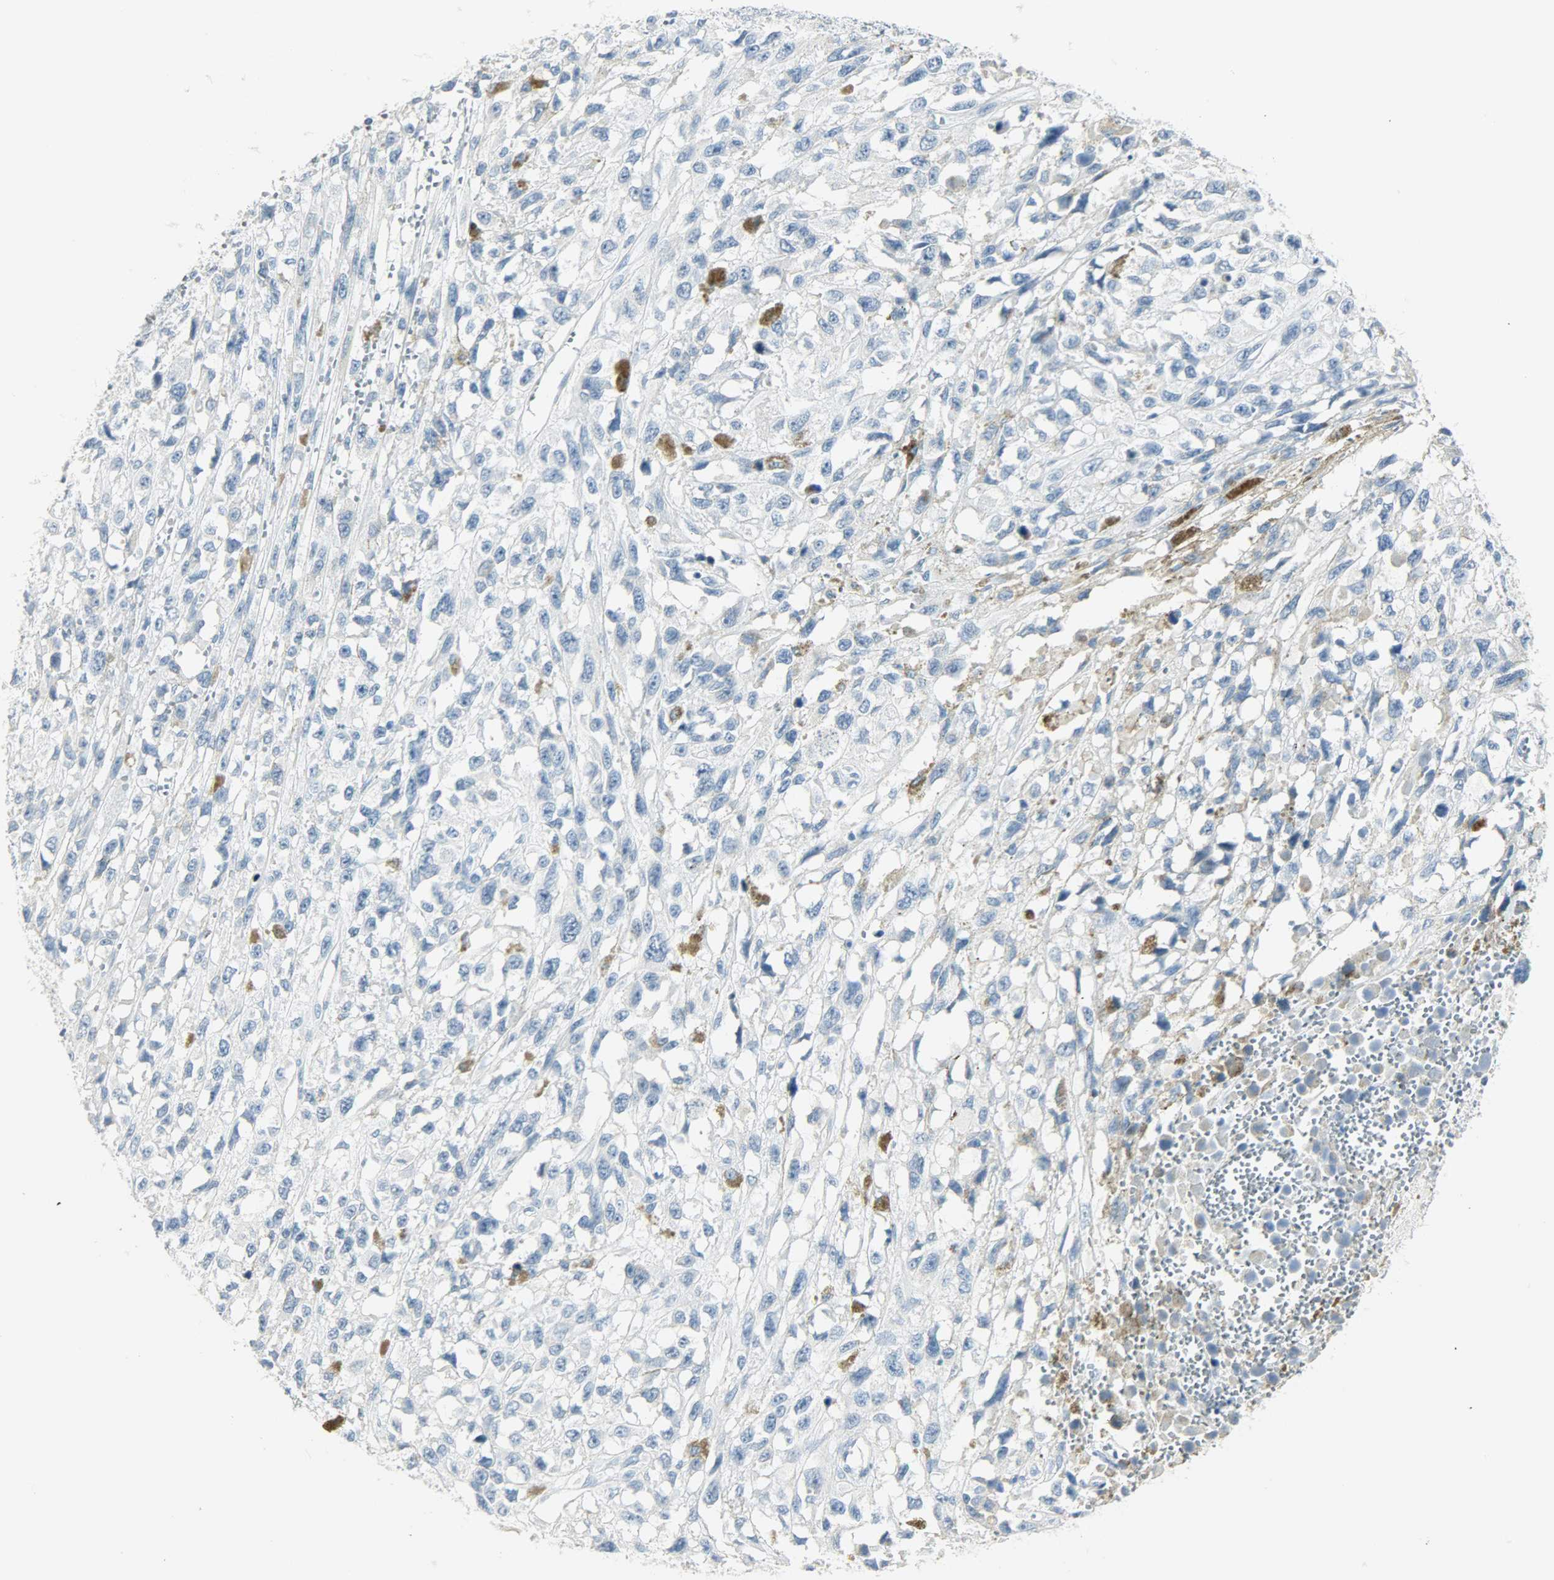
{"staining": {"intensity": "negative", "quantity": "none", "location": "none"}, "tissue": "melanoma", "cell_type": "Tumor cells", "image_type": "cancer", "snomed": [{"axis": "morphology", "description": "Malignant melanoma, Metastatic site"}, {"axis": "topography", "description": "Lymph node"}], "caption": "Malignant melanoma (metastatic site) was stained to show a protein in brown. There is no significant expression in tumor cells.", "gene": "PTPN6", "patient": {"sex": "male", "age": 59}}